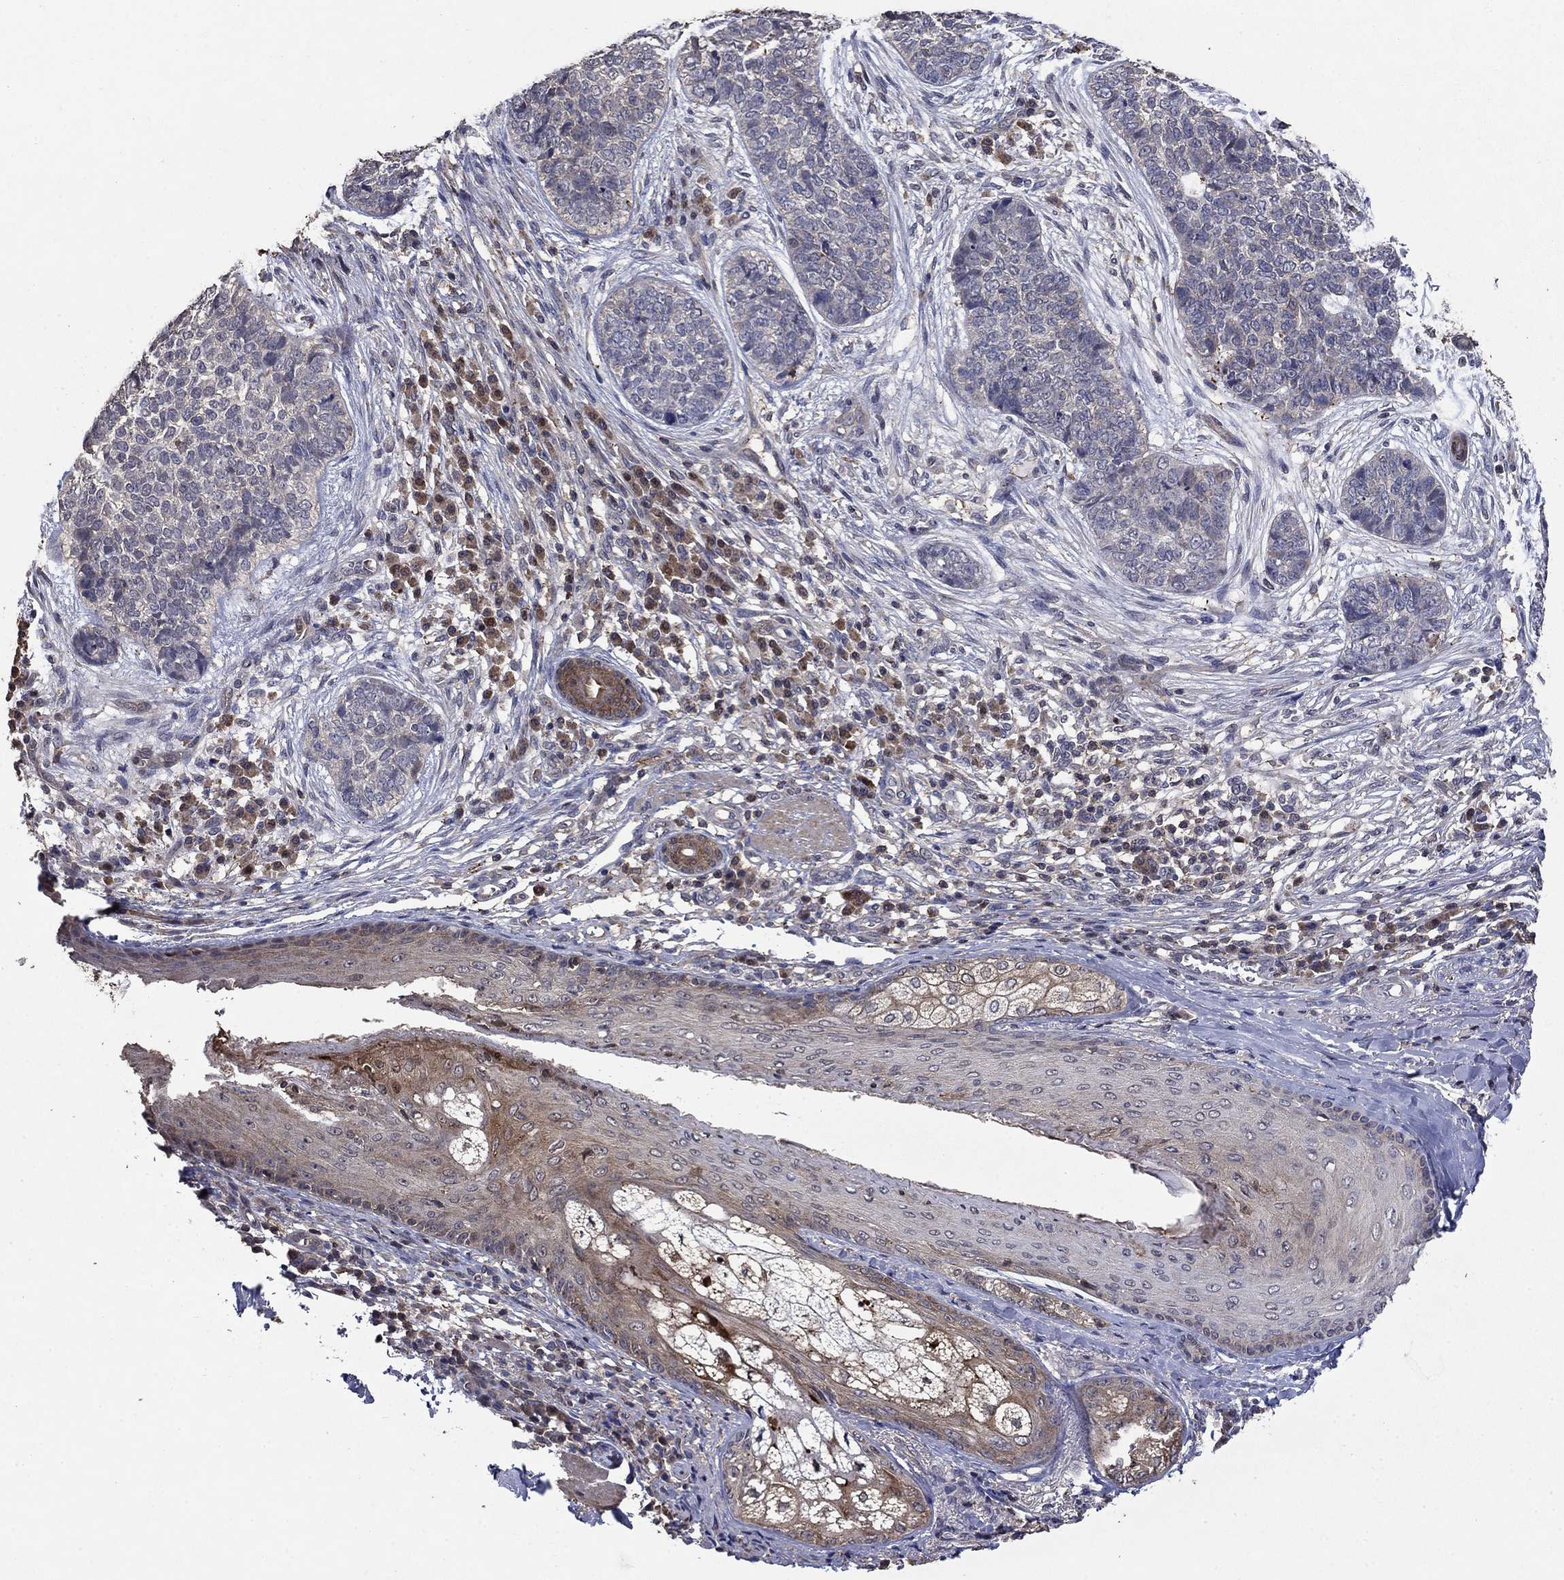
{"staining": {"intensity": "weak", "quantity": "<25%", "location": "cytoplasmic/membranous"}, "tissue": "skin cancer", "cell_type": "Tumor cells", "image_type": "cancer", "snomed": [{"axis": "morphology", "description": "Basal cell carcinoma"}, {"axis": "topography", "description": "Skin"}], "caption": "The photomicrograph exhibits no significant positivity in tumor cells of skin basal cell carcinoma.", "gene": "DVL1", "patient": {"sex": "female", "age": 69}}